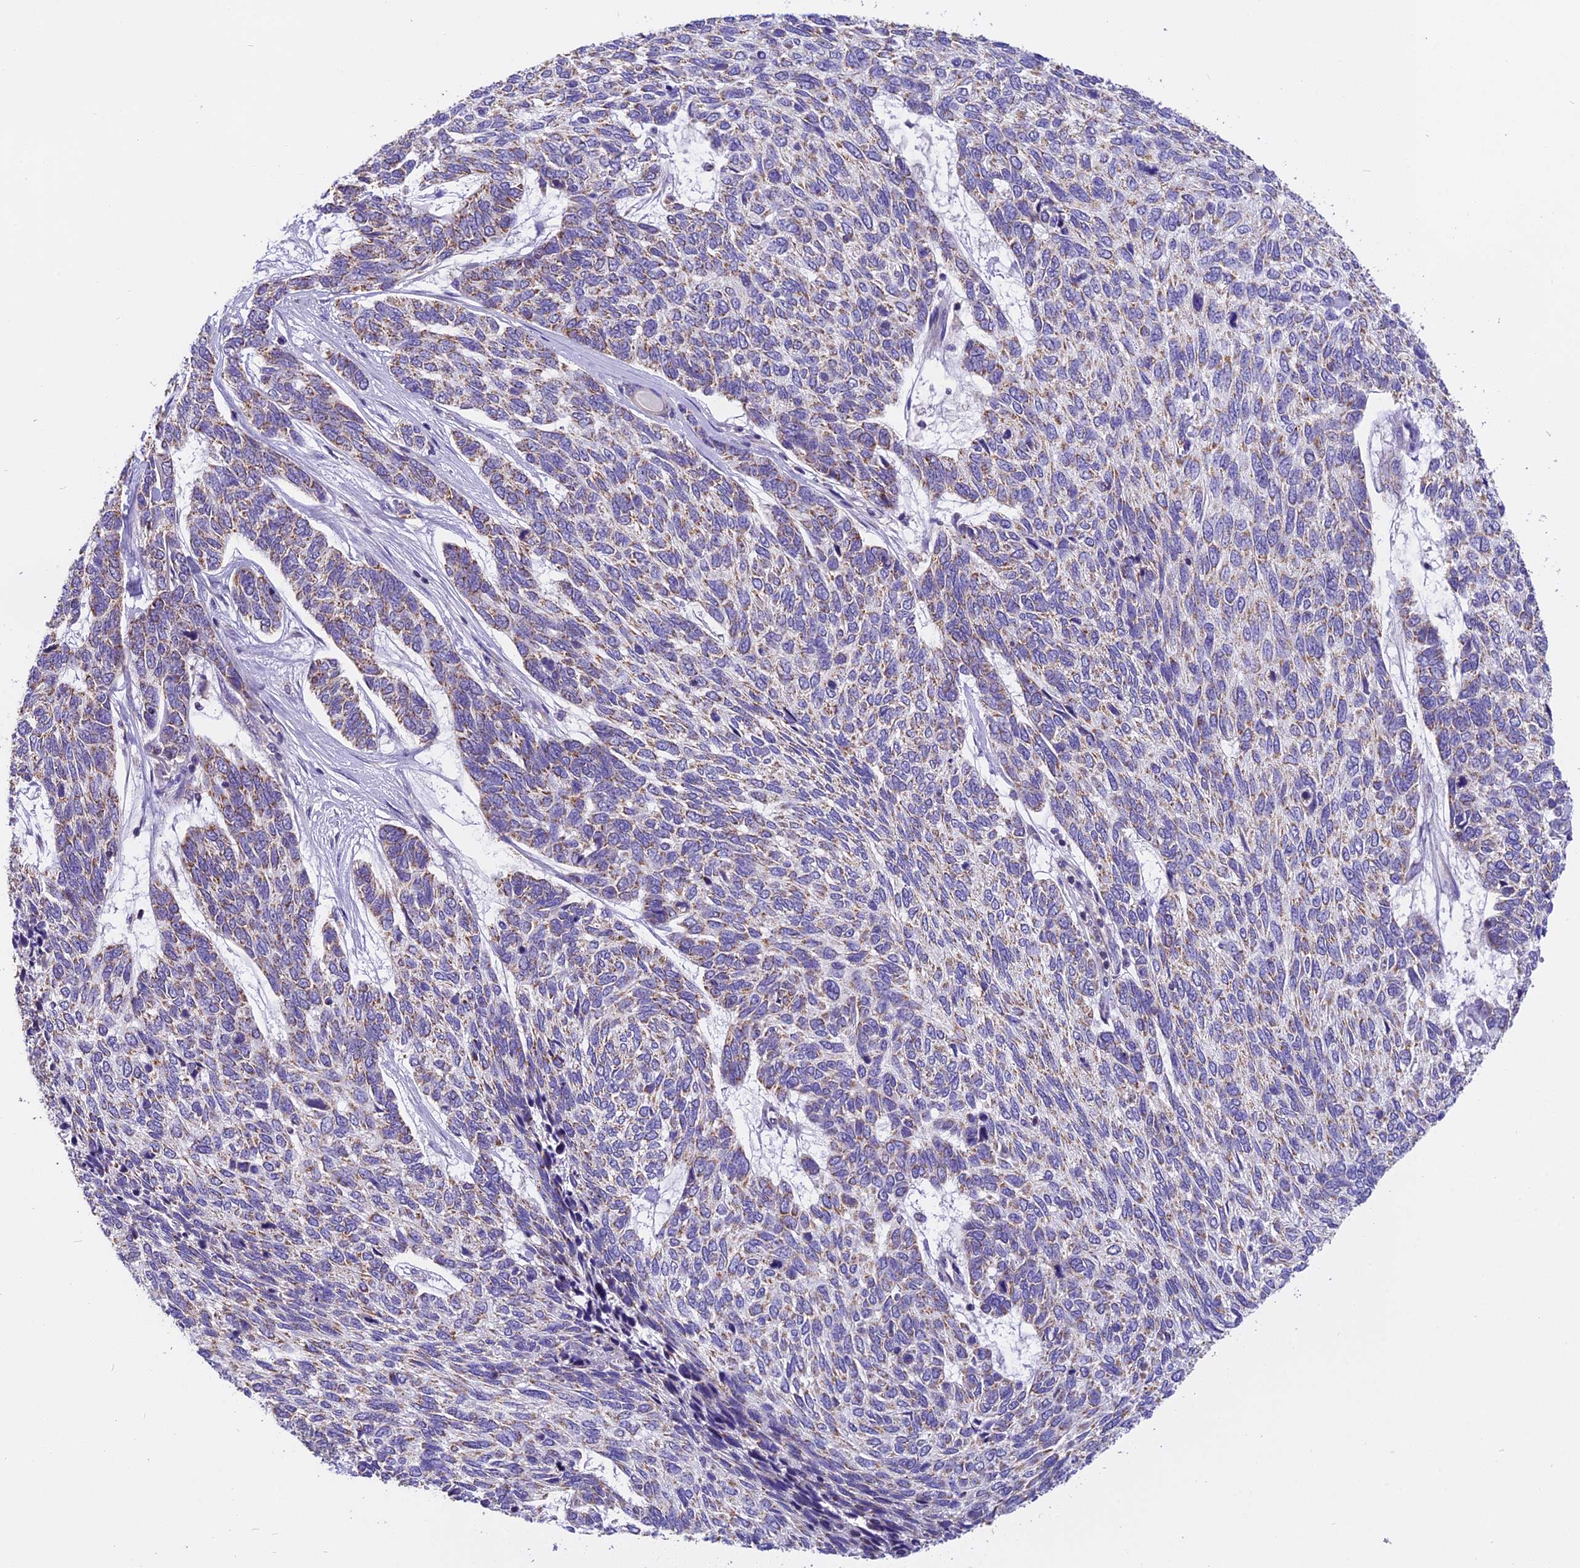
{"staining": {"intensity": "weak", "quantity": ">75%", "location": "cytoplasmic/membranous"}, "tissue": "skin cancer", "cell_type": "Tumor cells", "image_type": "cancer", "snomed": [{"axis": "morphology", "description": "Basal cell carcinoma"}, {"axis": "topography", "description": "Skin"}], "caption": "Immunohistochemical staining of basal cell carcinoma (skin) demonstrates low levels of weak cytoplasmic/membranous positivity in about >75% of tumor cells.", "gene": "MGME1", "patient": {"sex": "female", "age": 65}}